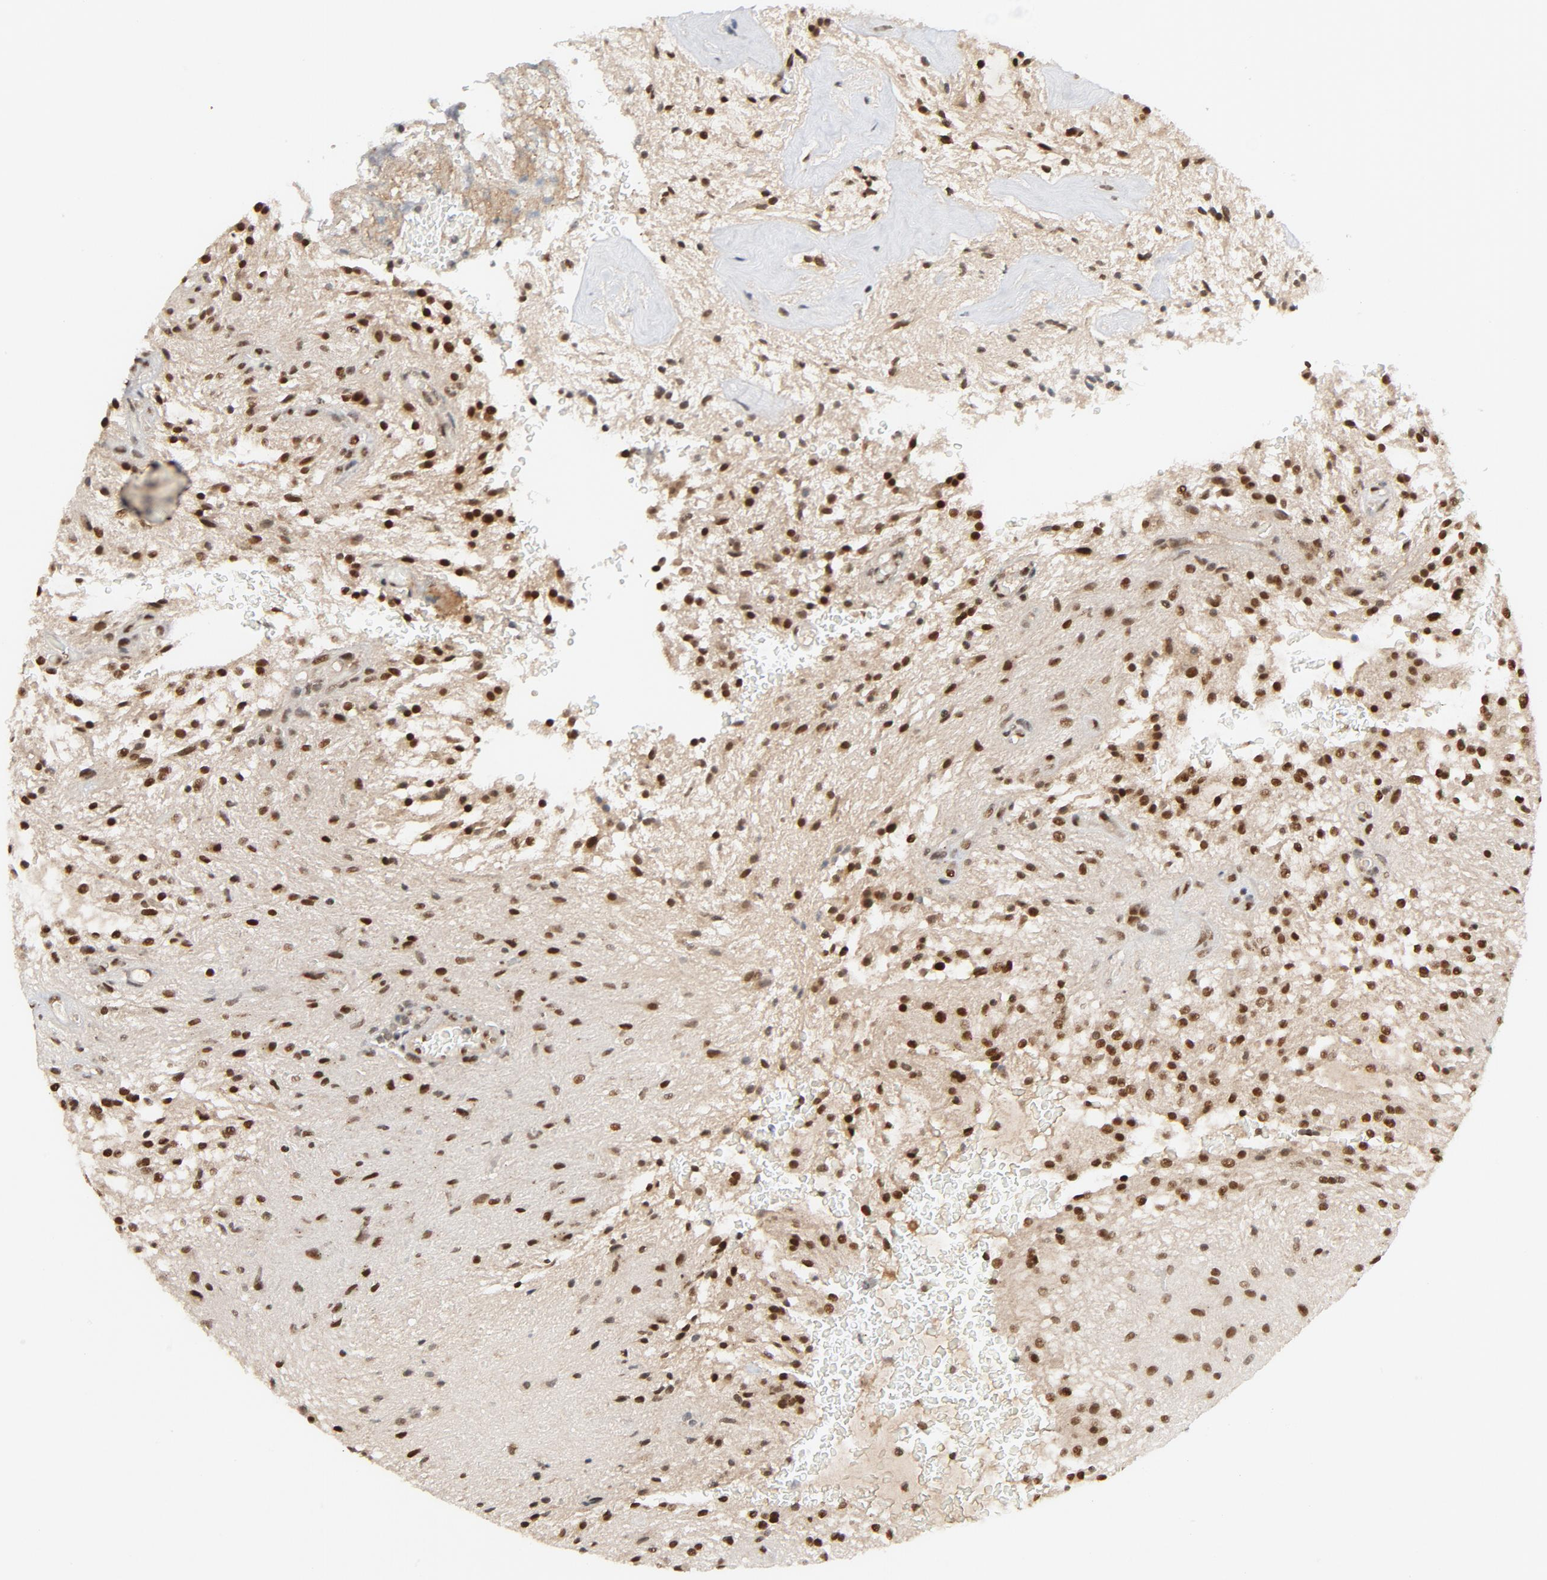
{"staining": {"intensity": "strong", "quantity": ">75%", "location": "nuclear"}, "tissue": "glioma", "cell_type": "Tumor cells", "image_type": "cancer", "snomed": [{"axis": "morphology", "description": "Glioma, malignant, NOS"}, {"axis": "topography", "description": "Cerebellum"}], "caption": "Strong nuclear staining for a protein is identified in approximately >75% of tumor cells of glioma (malignant) using IHC.", "gene": "SMARCD1", "patient": {"sex": "female", "age": 10}}